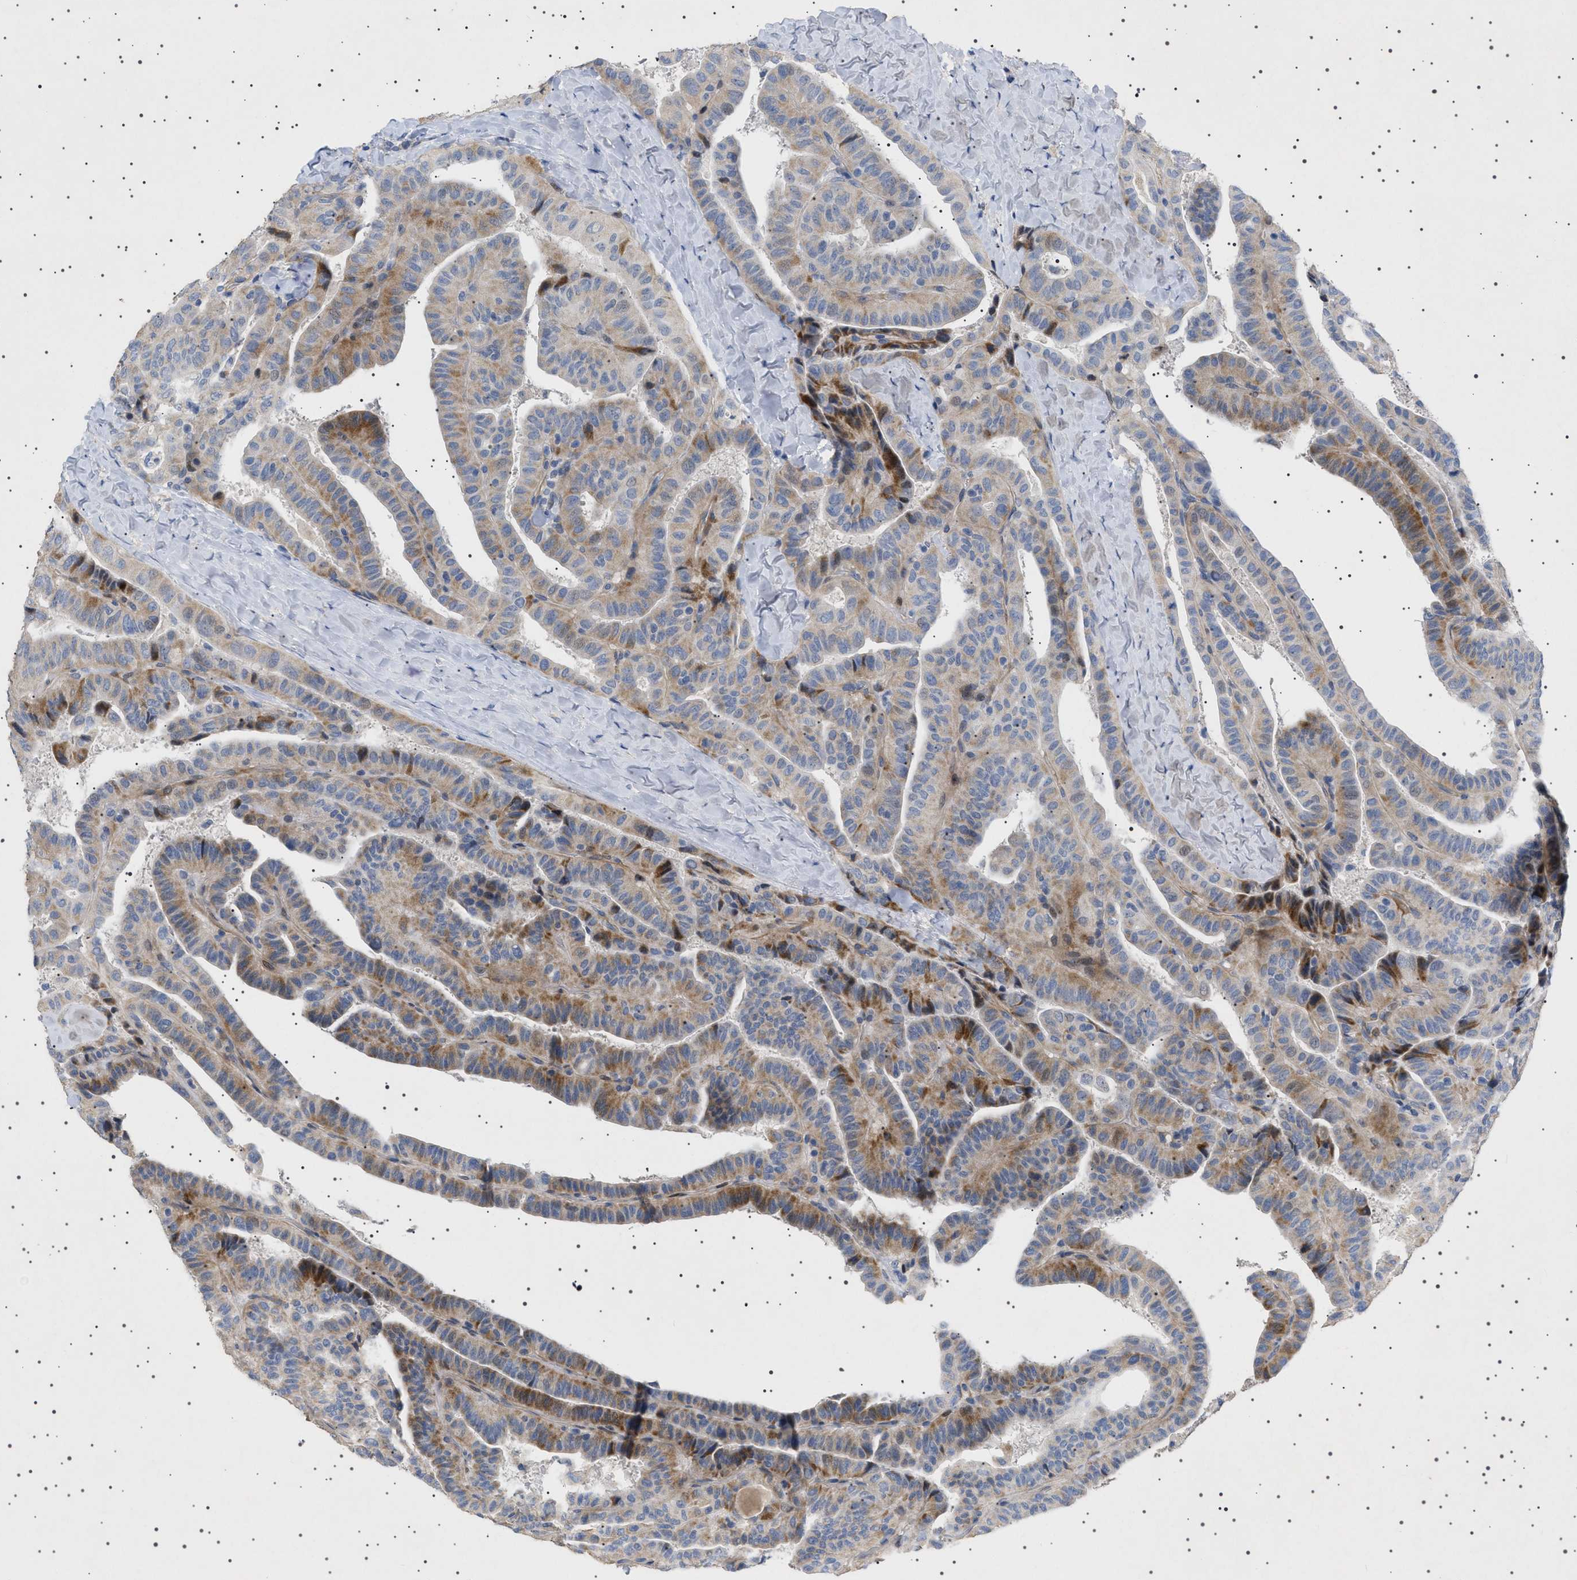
{"staining": {"intensity": "moderate", "quantity": "25%-75%", "location": "cytoplasmic/membranous"}, "tissue": "thyroid cancer", "cell_type": "Tumor cells", "image_type": "cancer", "snomed": [{"axis": "morphology", "description": "Papillary adenocarcinoma, NOS"}, {"axis": "topography", "description": "Thyroid gland"}], "caption": "Approximately 25%-75% of tumor cells in human papillary adenocarcinoma (thyroid) show moderate cytoplasmic/membranous protein expression as visualized by brown immunohistochemical staining.", "gene": "HTR1A", "patient": {"sex": "male", "age": 77}}